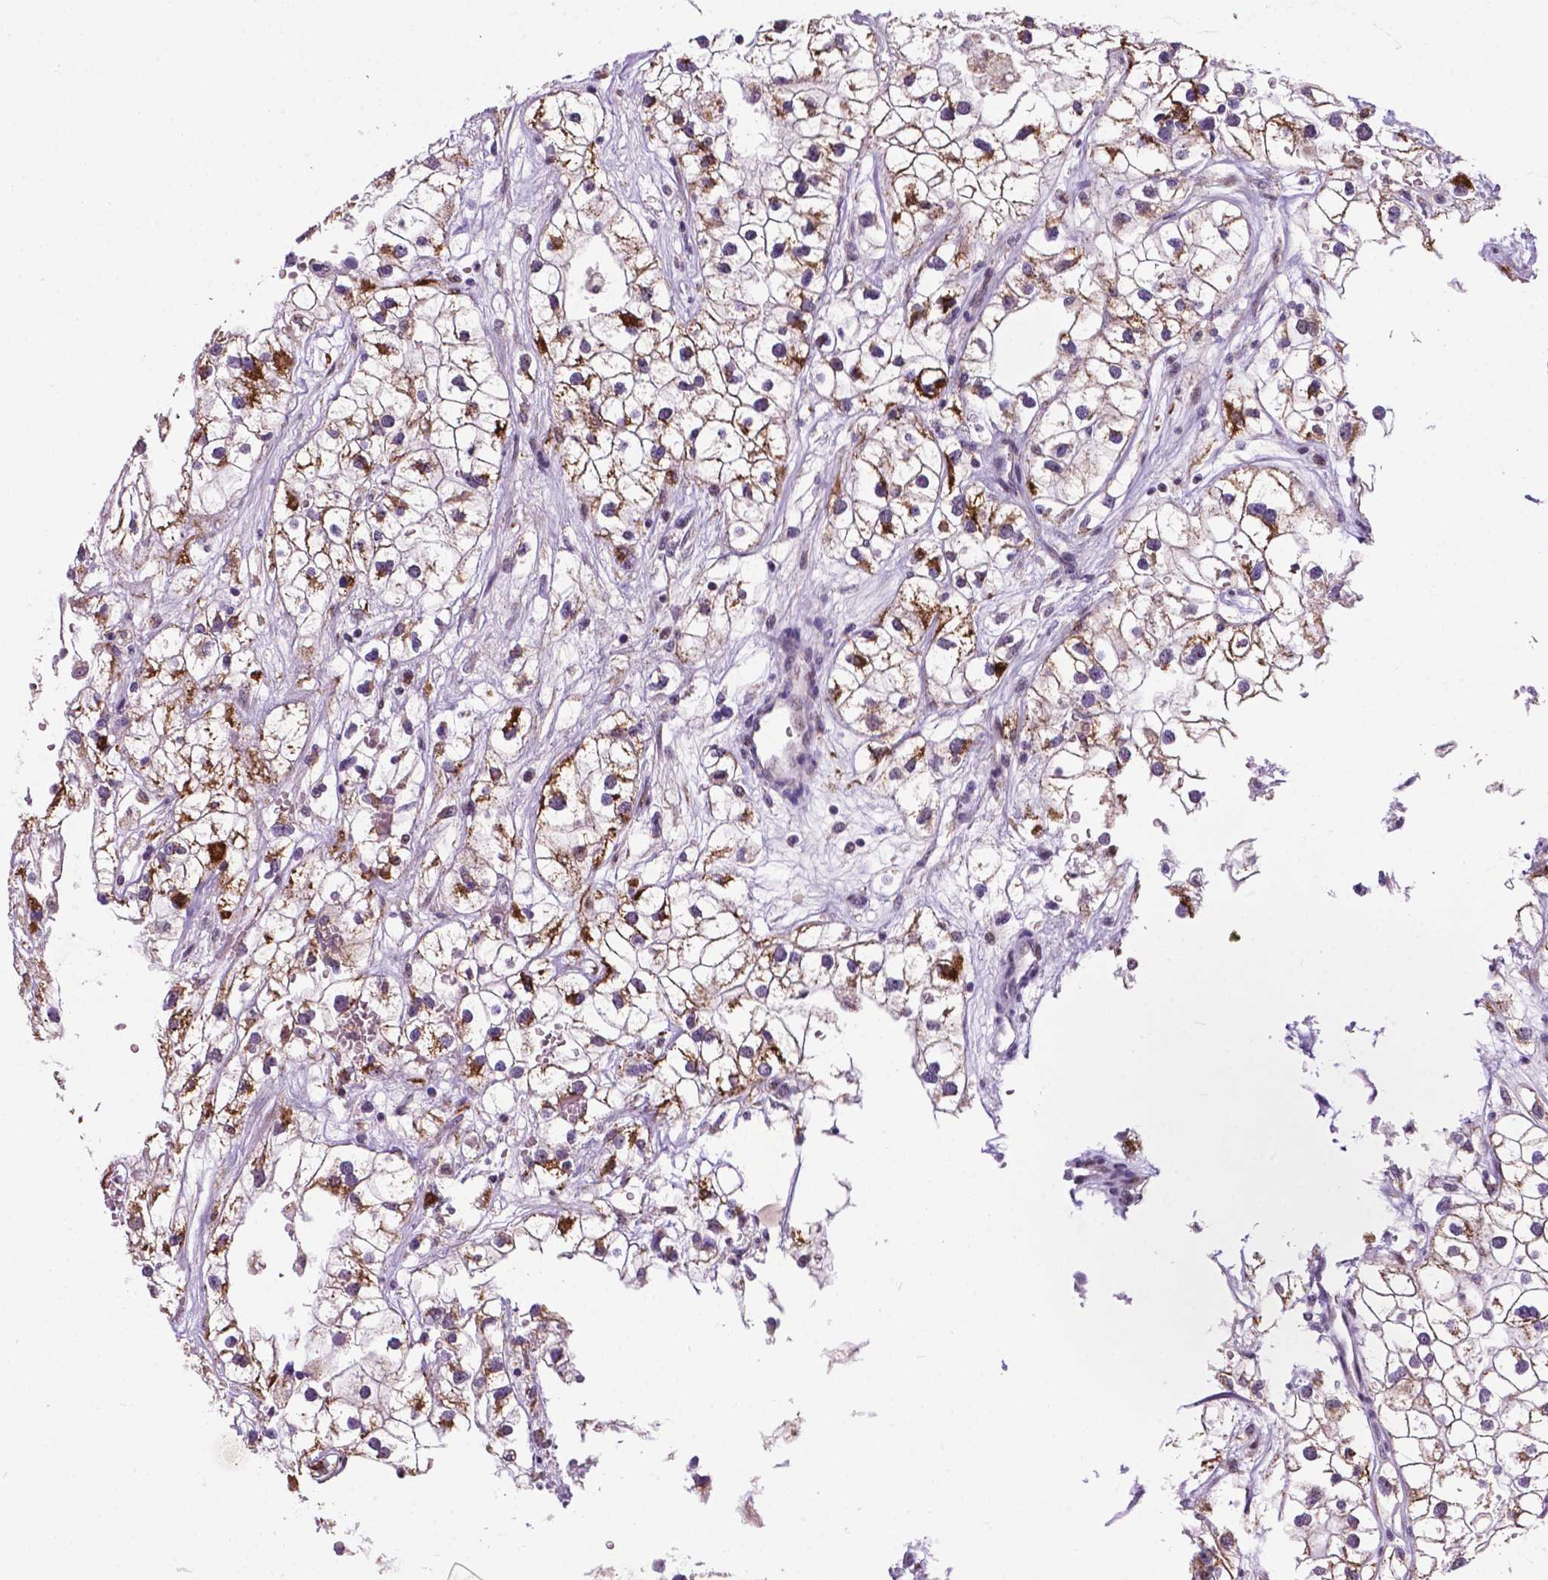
{"staining": {"intensity": "moderate", "quantity": ">75%", "location": "cytoplasmic/membranous"}, "tissue": "renal cancer", "cell_type": "Tumor cells", "image_type": "cancer", "snomed": [{"axis": "morphology", "description": "Adenocarcinoma, NOS"}, {"axis": "topography", "description": "Kidney"}], "caption": "There is medium levels of moderate cytoplasmic/membranous expression in tumor cells of adenocarcinoma (renal), as demonstrated by immunohistochemical staining (brown color).", "gene": "SMAD3", "patient": {"sex": "male", "age": 59}}